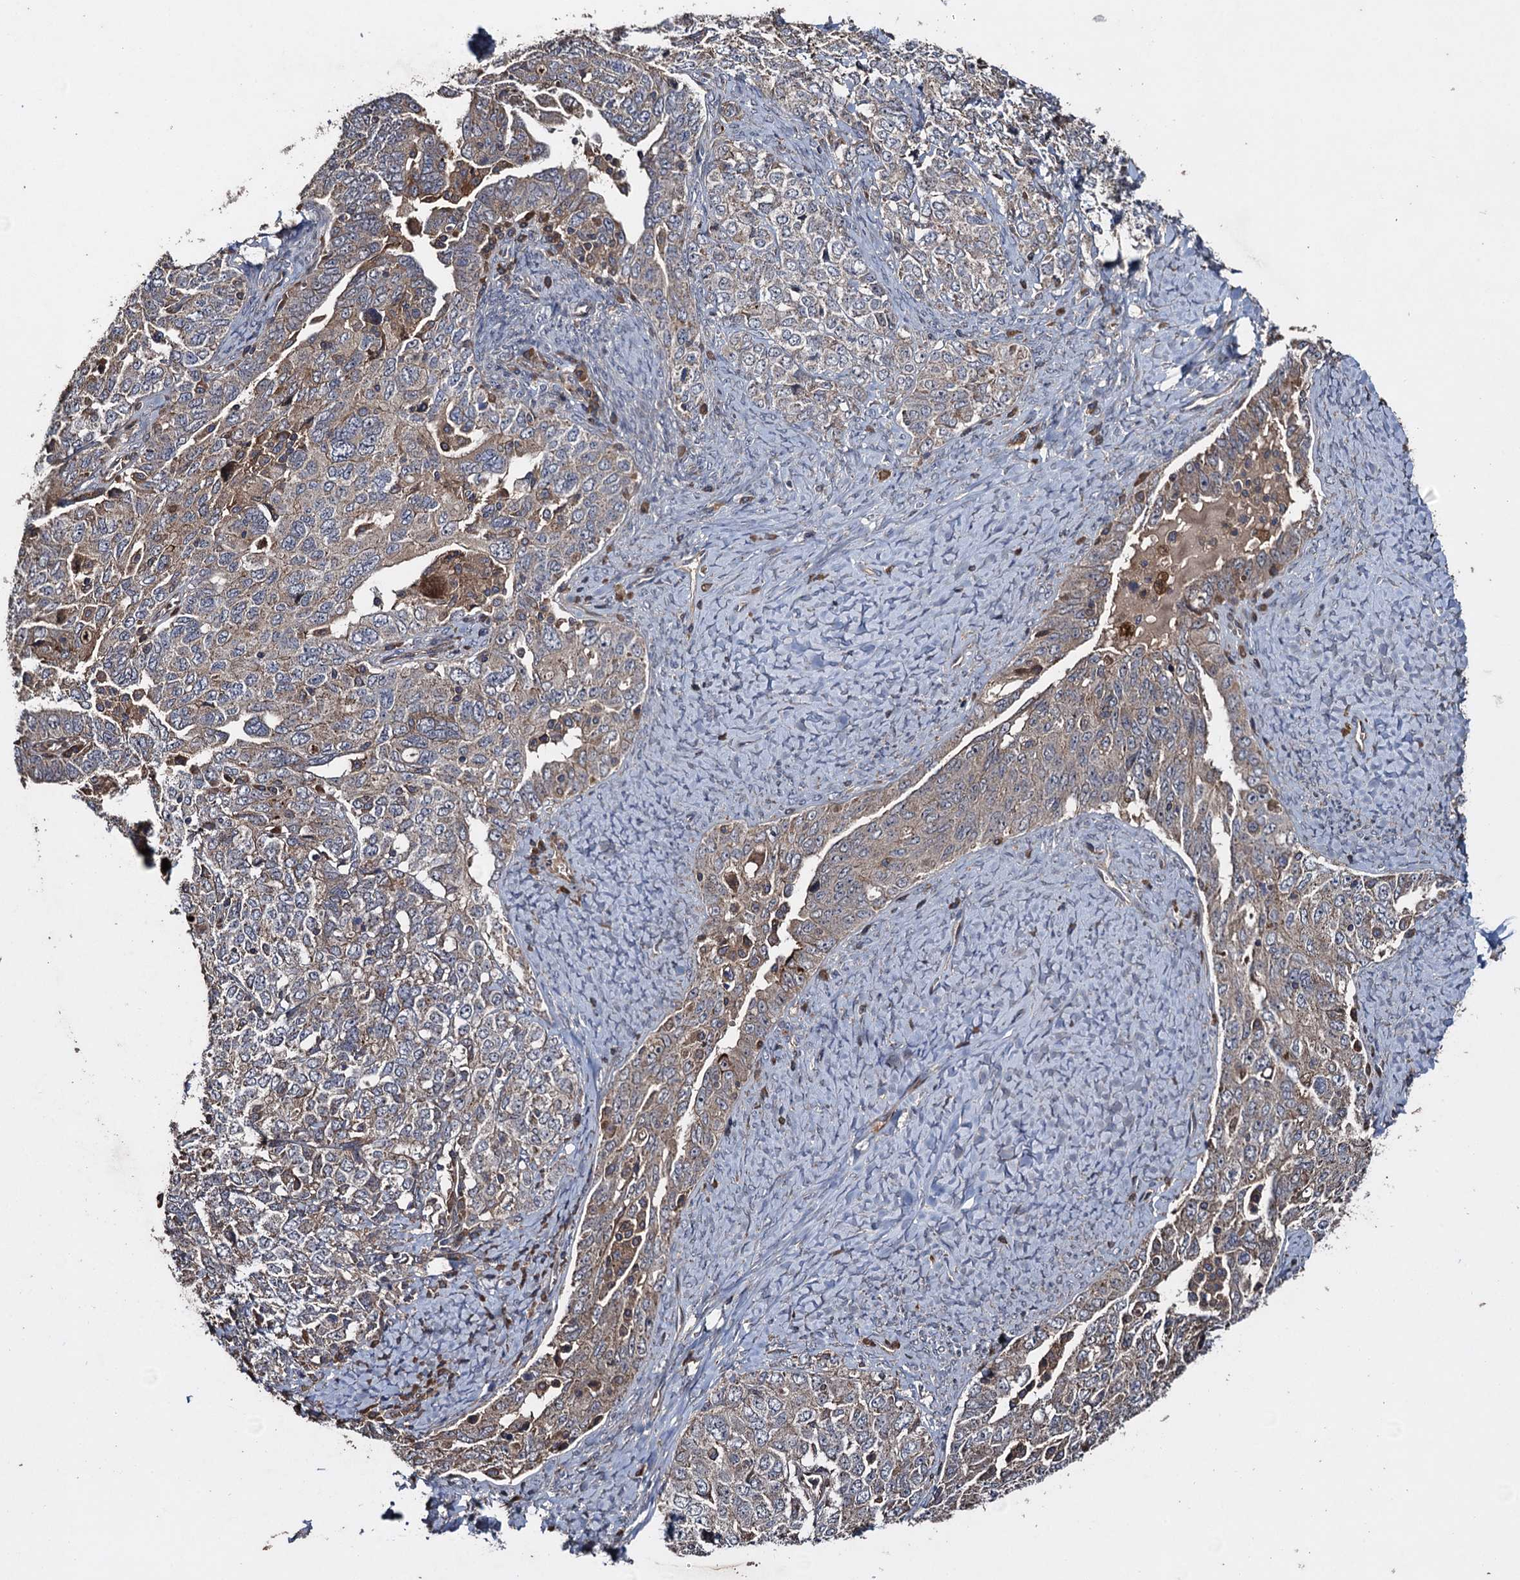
{"staining": {"intensity": "weak", "quantity": "<25%", "location": "cytoplasmic/membranous"}, "tissue": "ovarian cancer", "cell_type": "Tumor cells", "image_type": "cancer", "snomed": [{"axis": "morphology", "description": "Carcinoma, endometroid"}, {"axis": "topography", "description": "Ovary"}], "caption": "Image shows no significant protein expression in tumor cells of ovarian endometroid carcinoma.", "gene": "TXNDC11", "patient": {"sex": "female", "age": 62}}